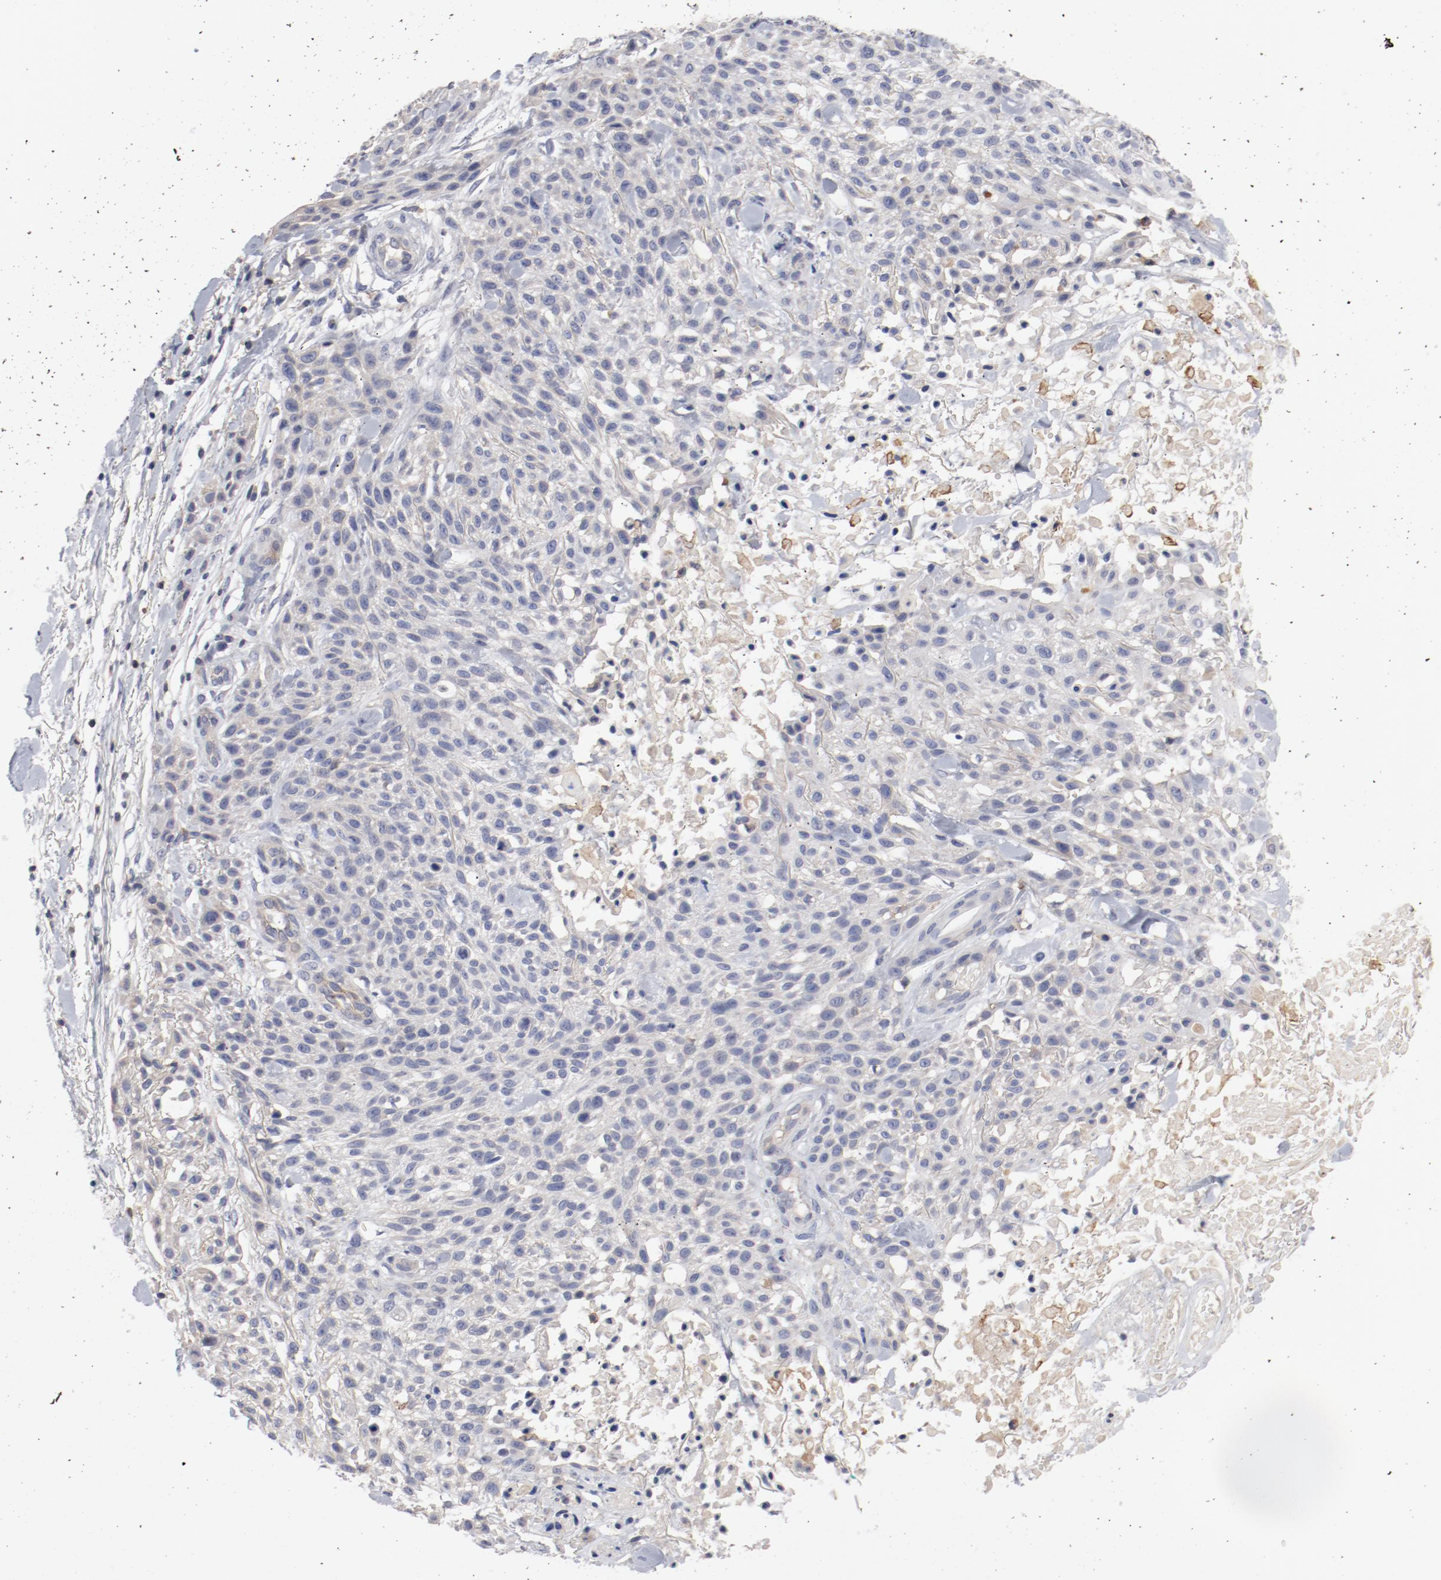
{"staining": {"intensity": "negative", "quantity": "none", "location": "none"}, "tissue": "skin cancer", "cell_type": "Tumor cells", "image_type": "cancer", "snomed": [{"axis": "morphology", "description": "Squamous cell carcinoma, NOS"}, {"axis": "topography", "description": "Skin"}], "caption": "High magnification brightfield microscopy of skin squamous cell carcinoma stained with DAB (3,3'-diaminobenzidine) (brown) and counterstained with hematoxylin (blue): tumor cells show no significant positivity. Brightfield microscopy of immunohistochemistry (IHC) stained with DAB (brown) and hematoxylin (blue), captured at high magnification.", "gene": "CBL", "patient": {"sex": "female", "age": 42}}